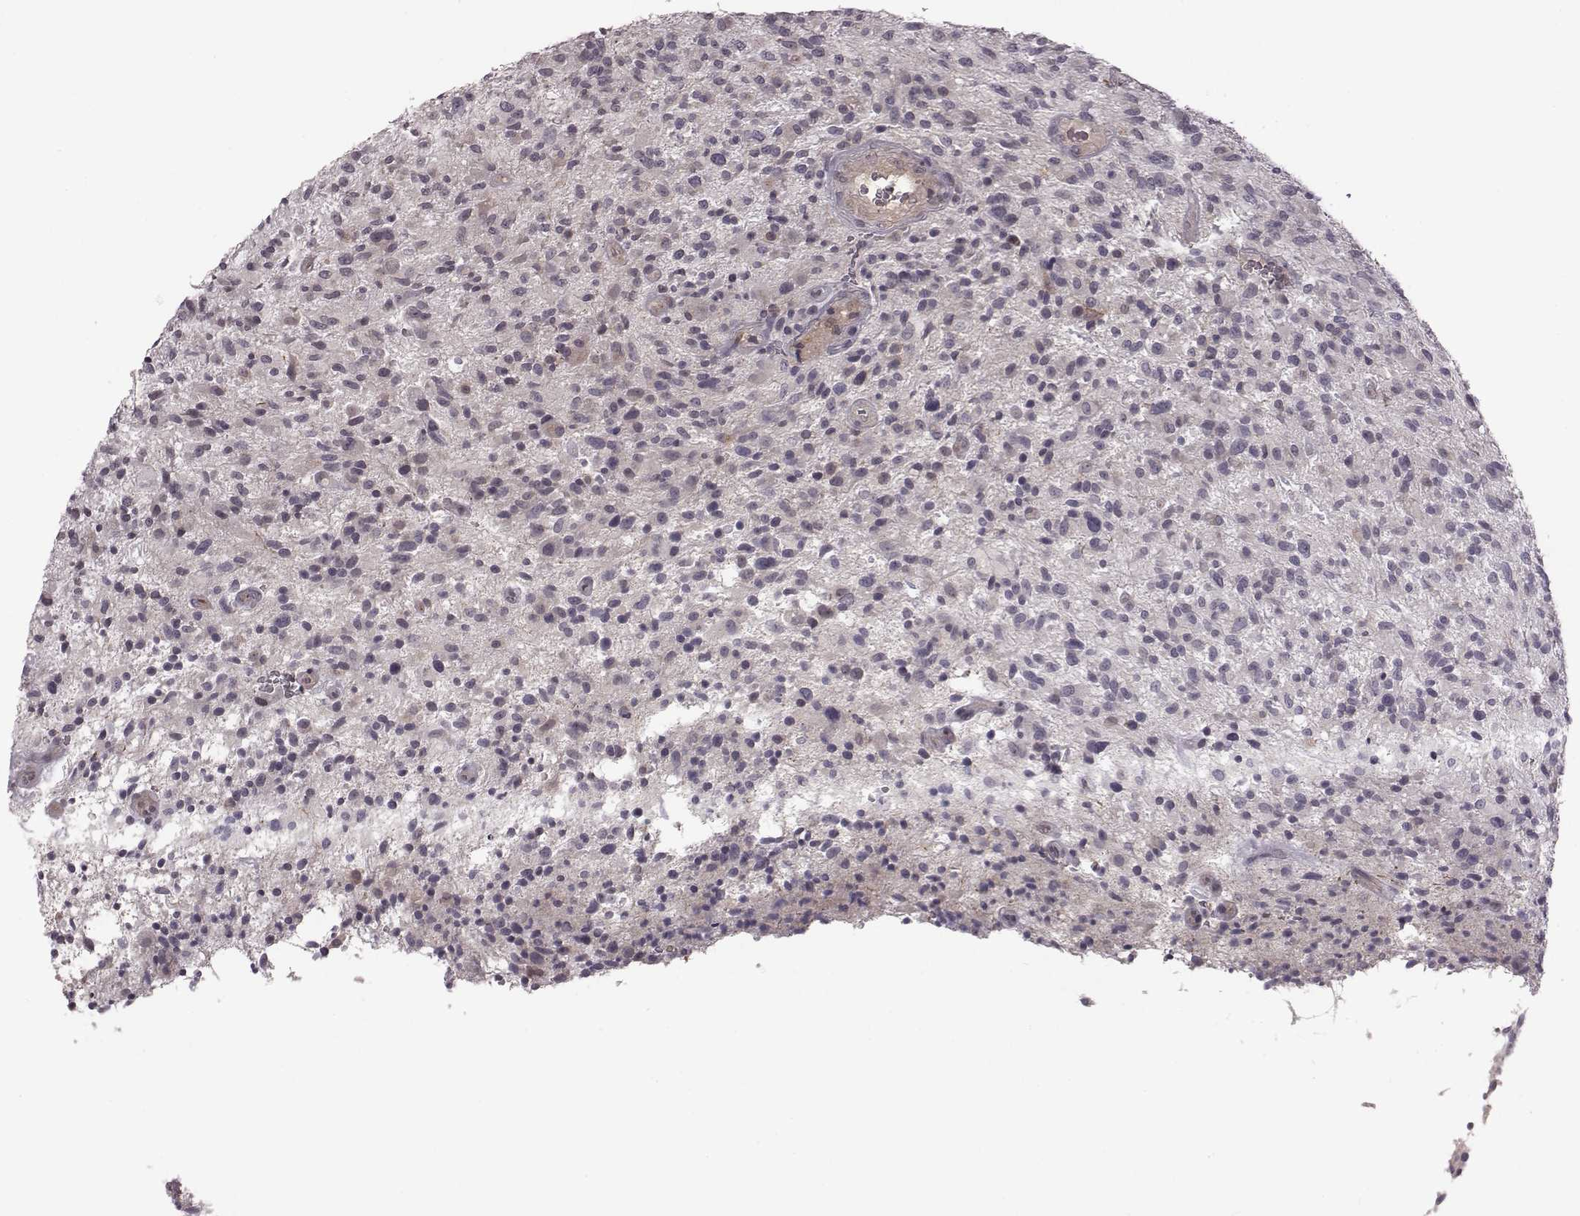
{"staining": {"intensity": "negative", "quantity": "none", "location": "none"}, "tissue": "glioma", "cell_type": "Tumor cells", "image_type": "cancer", "snomed": [{"axis": "morphology", "description": "Glioma, malignant, High grade"}, {"axis": "topography", "description": "Brain"}], "caption": "IHC of human glioma displays no positivity in tumor cells.", "gene": "BICDL1", "patient": {"sex": "male", "age": 47}}